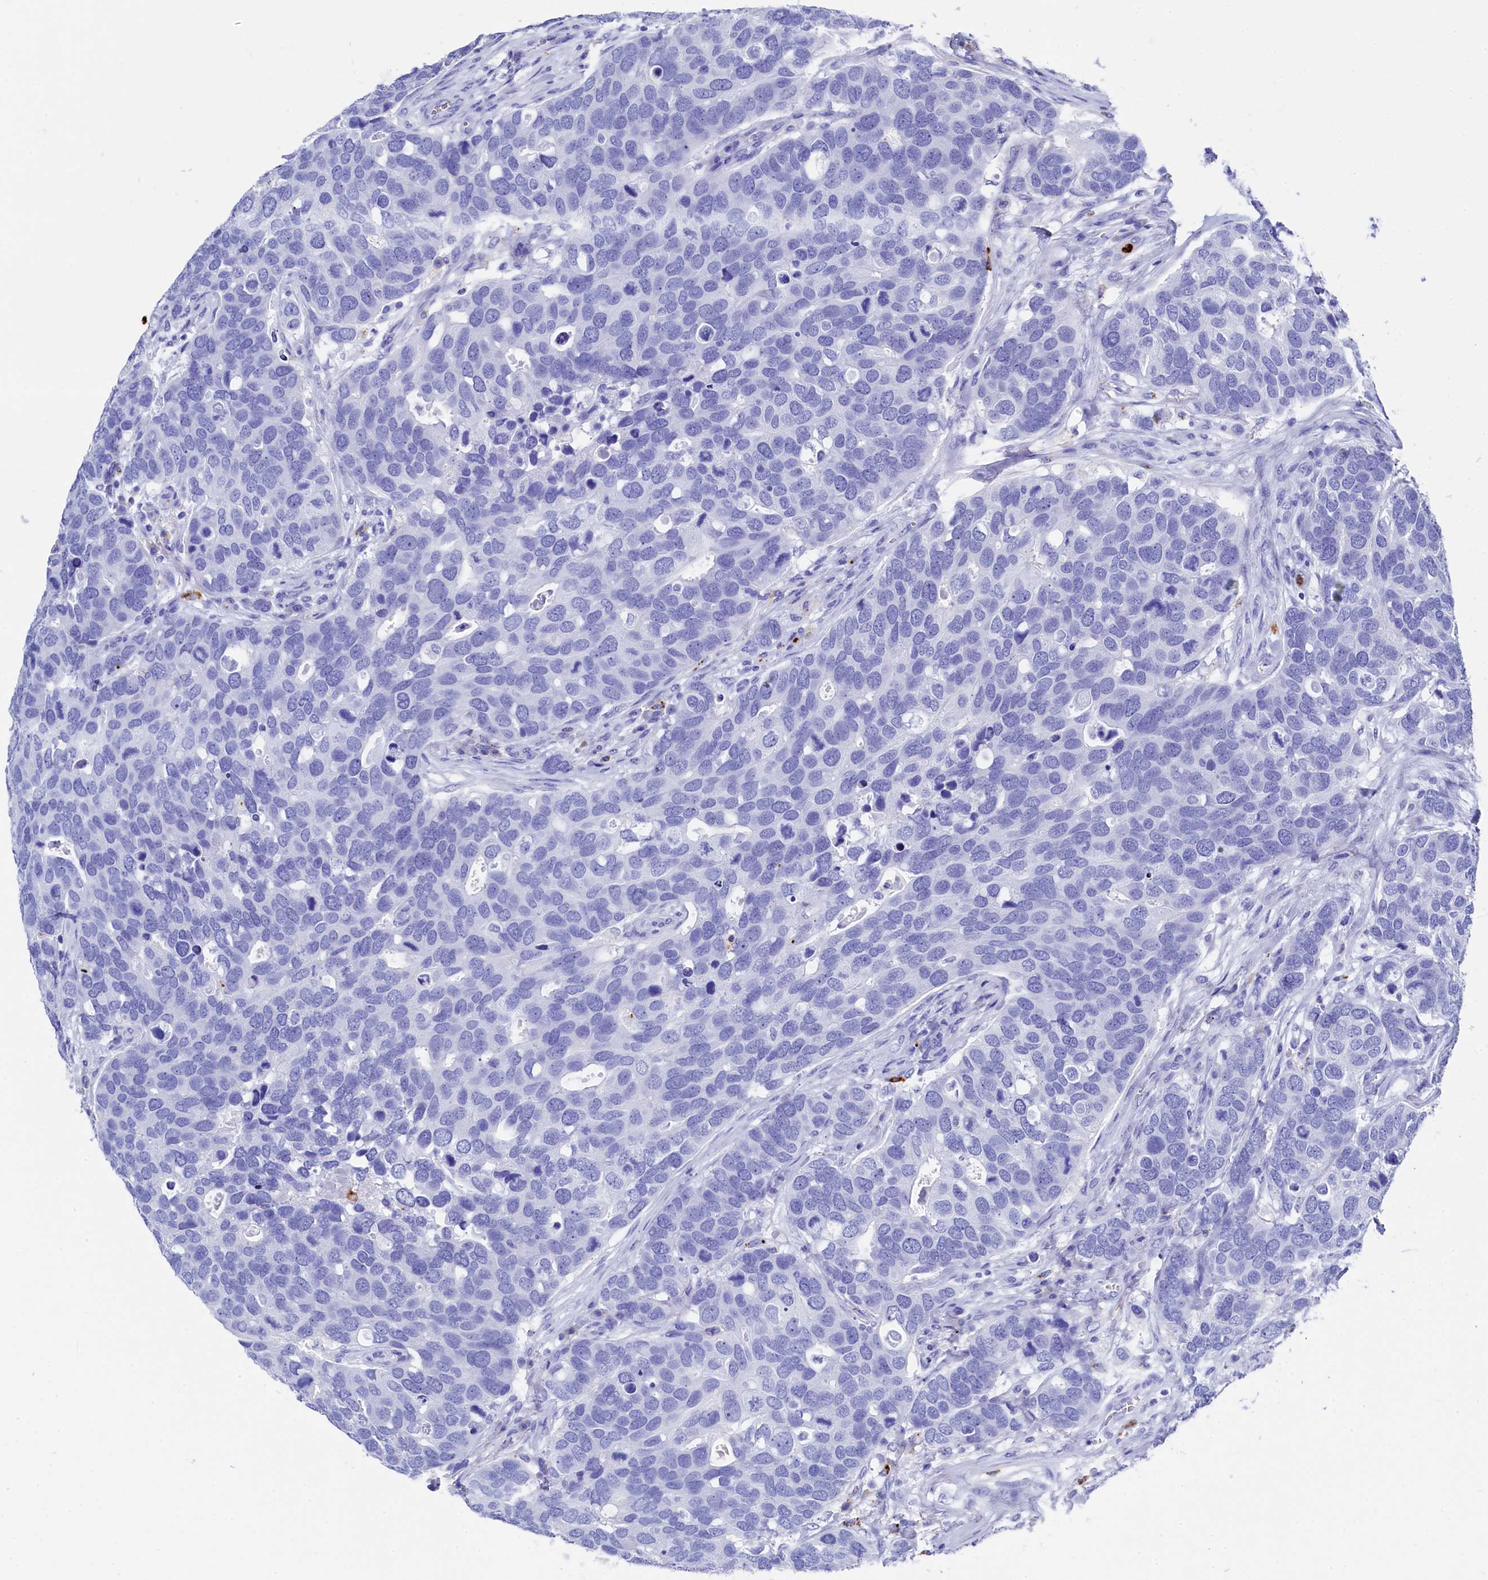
{"staining": {"intensity": "negative", "quantity": "none", "location": "none"}, "tissue": "breast cancer", "cell_type": "Tumor cells", "image_type": "cancer", "snomed": [{"axis": "morphology", "description": "Duct carcinoma"}, {"axis": "topography", "description": "Breast"}], "caption": "The micrograph exhibits no staining of tumor cells in breast cancer (invasive ductal carcinoma).", "gene": "PLAC8", "patient": {"sex": "female", "age": 83}}